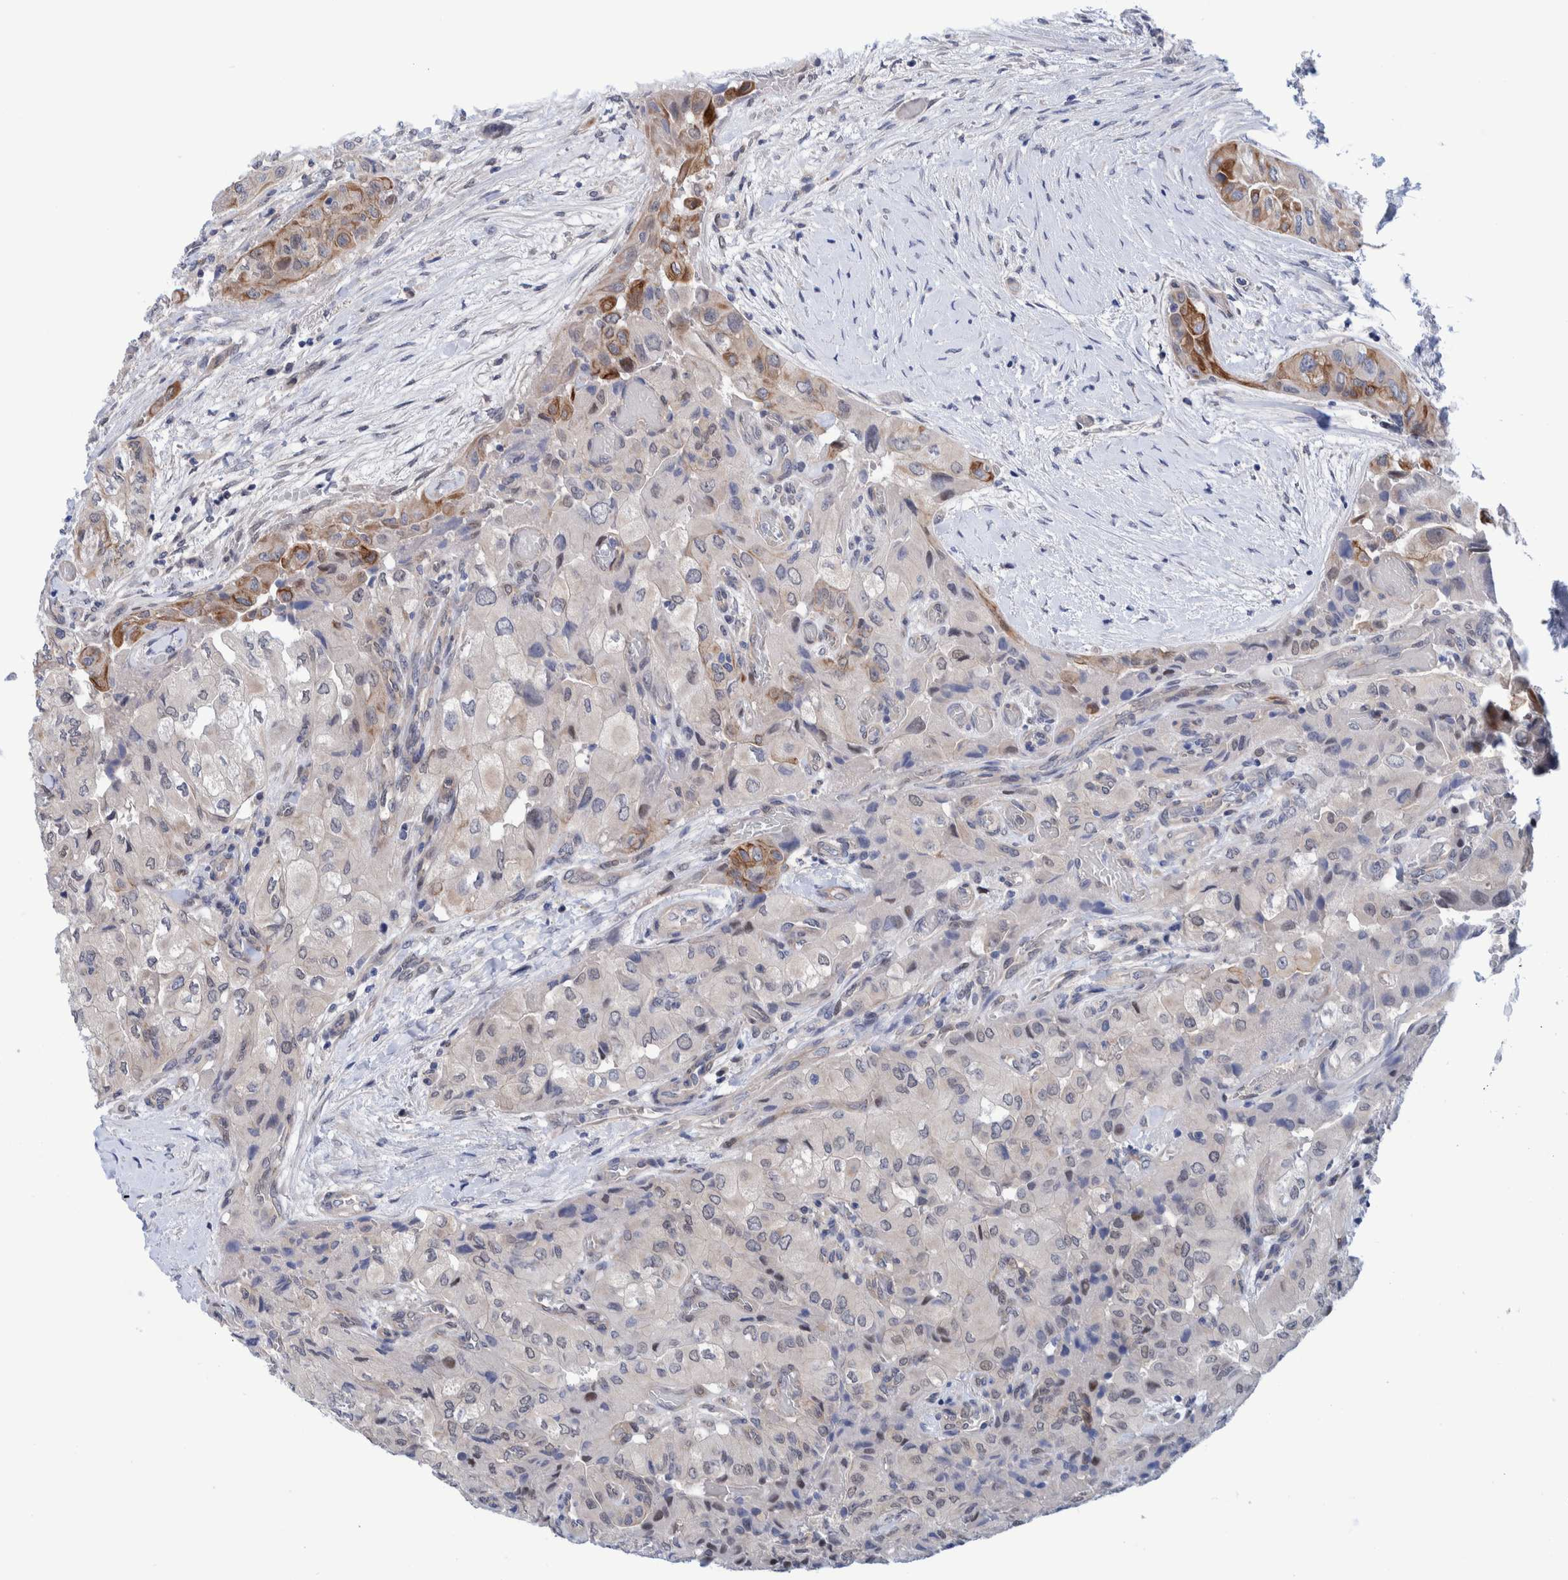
{"staining": {"intensity": "negative", "quantity": "none", "location": "none"}, "tissue": "thyroid cancer", "cell_type": "Tumor cells", "image_type": "cancer", "snomed": [{"axis": "morphology", "description": "Papillary adenocarcinoma, NOS"}, {"axis": "topography", "description": "Thyroid gland"}], "caption": "The histopathology image demonstrates no staining of tumor cells in thyroid papillary adenocarcinoma.", "gene": "PFAS", "patient": {"sex": "female", "age": 59}}